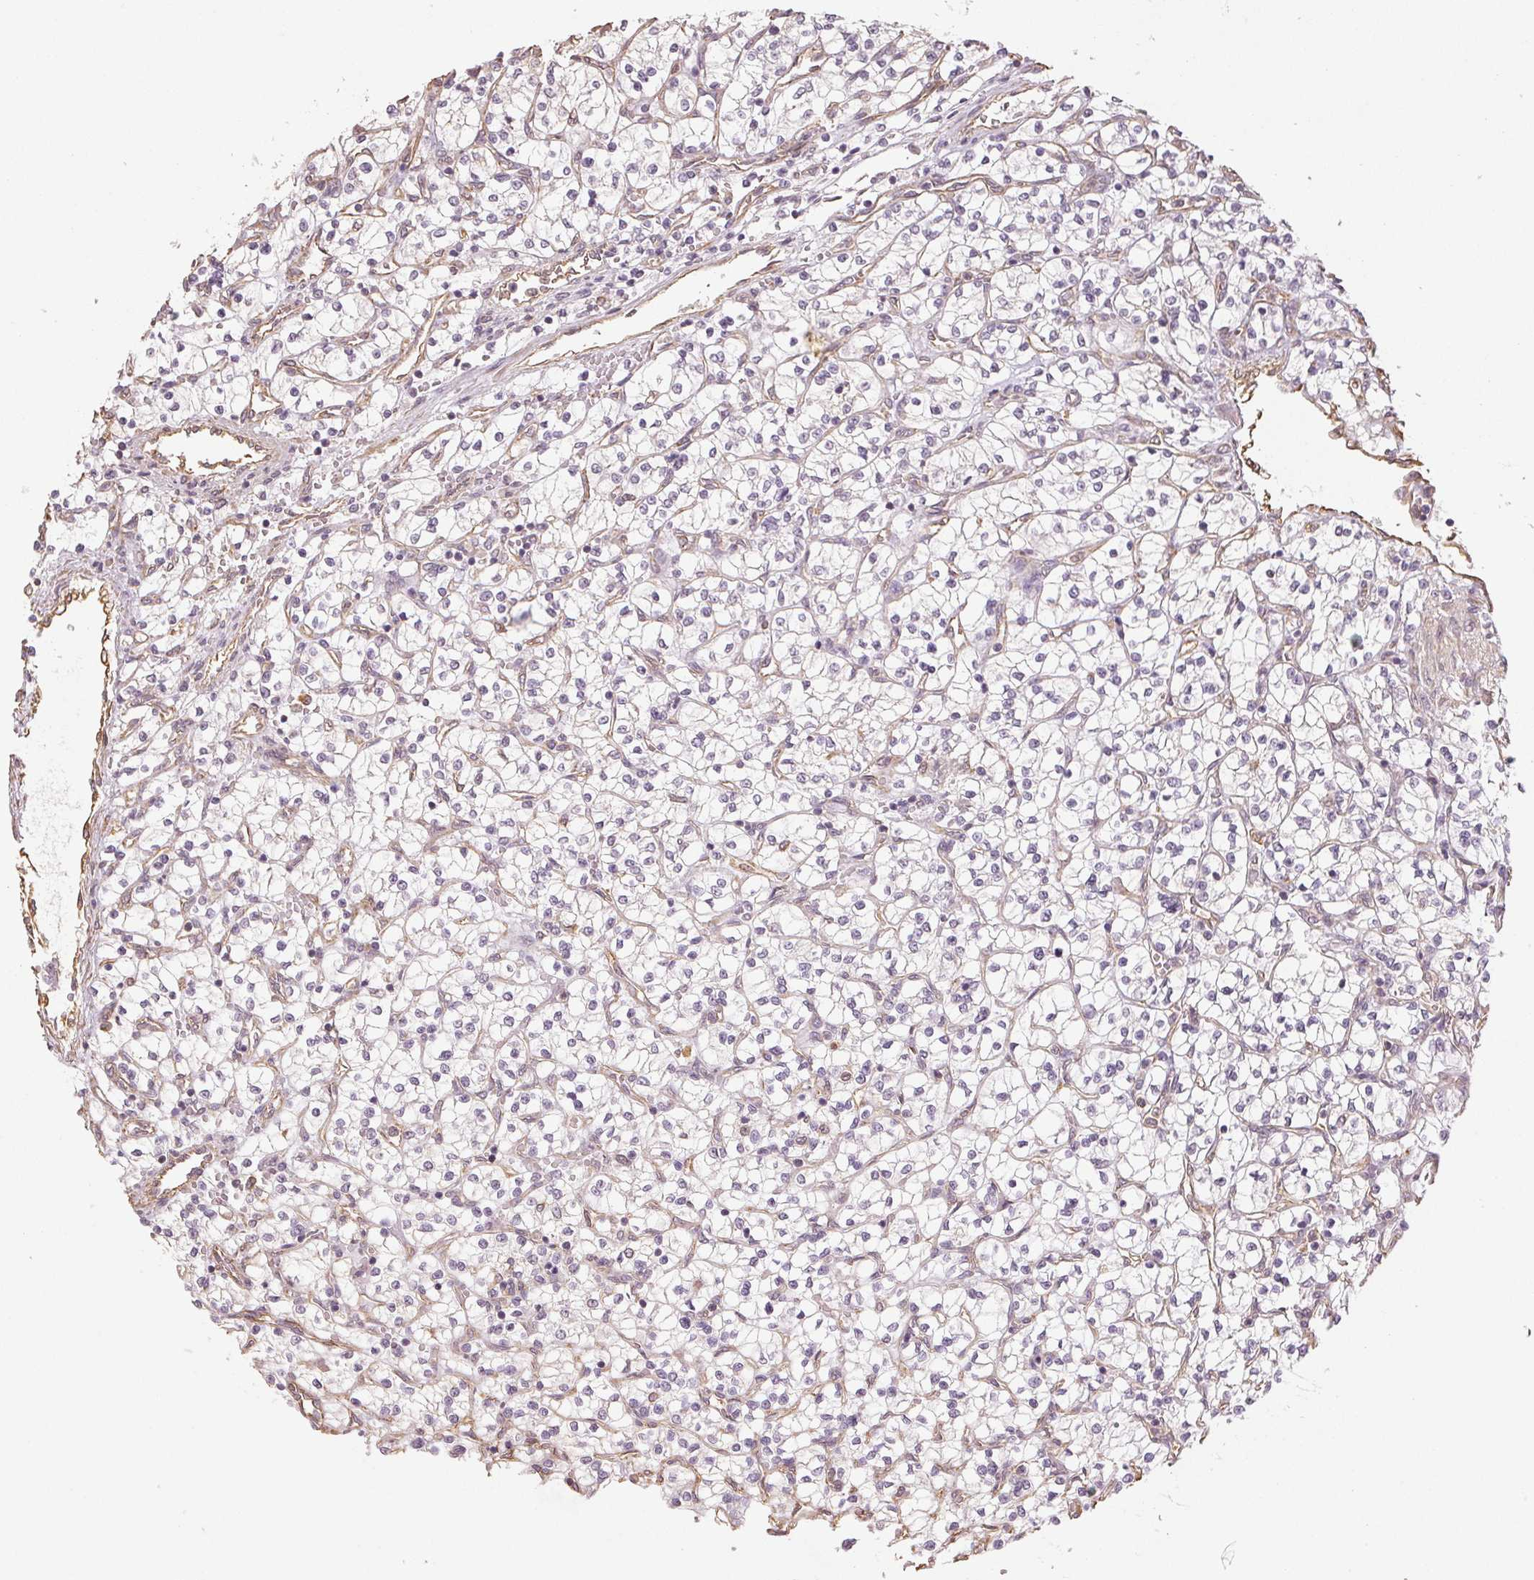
{"staining": {"intensity": "negative", "quantity": "none", "location": "none"}, "tissue": "renal cancer", "cell_type": "Tumor cells", "image_type": "cancer", "snomed": [{"axis": "morphology", "description": "Adenocarcinoma, NOS"}, {"axis": "topography", "description": "Kidney"}], "caption": "IHC photomicrograph of renal adenocarcinoma stained for a protein (brown), which demonstrates no expression in tumor cells.", "gene": "COL7A1", "patient": {"sex": "female", "age": 64}}